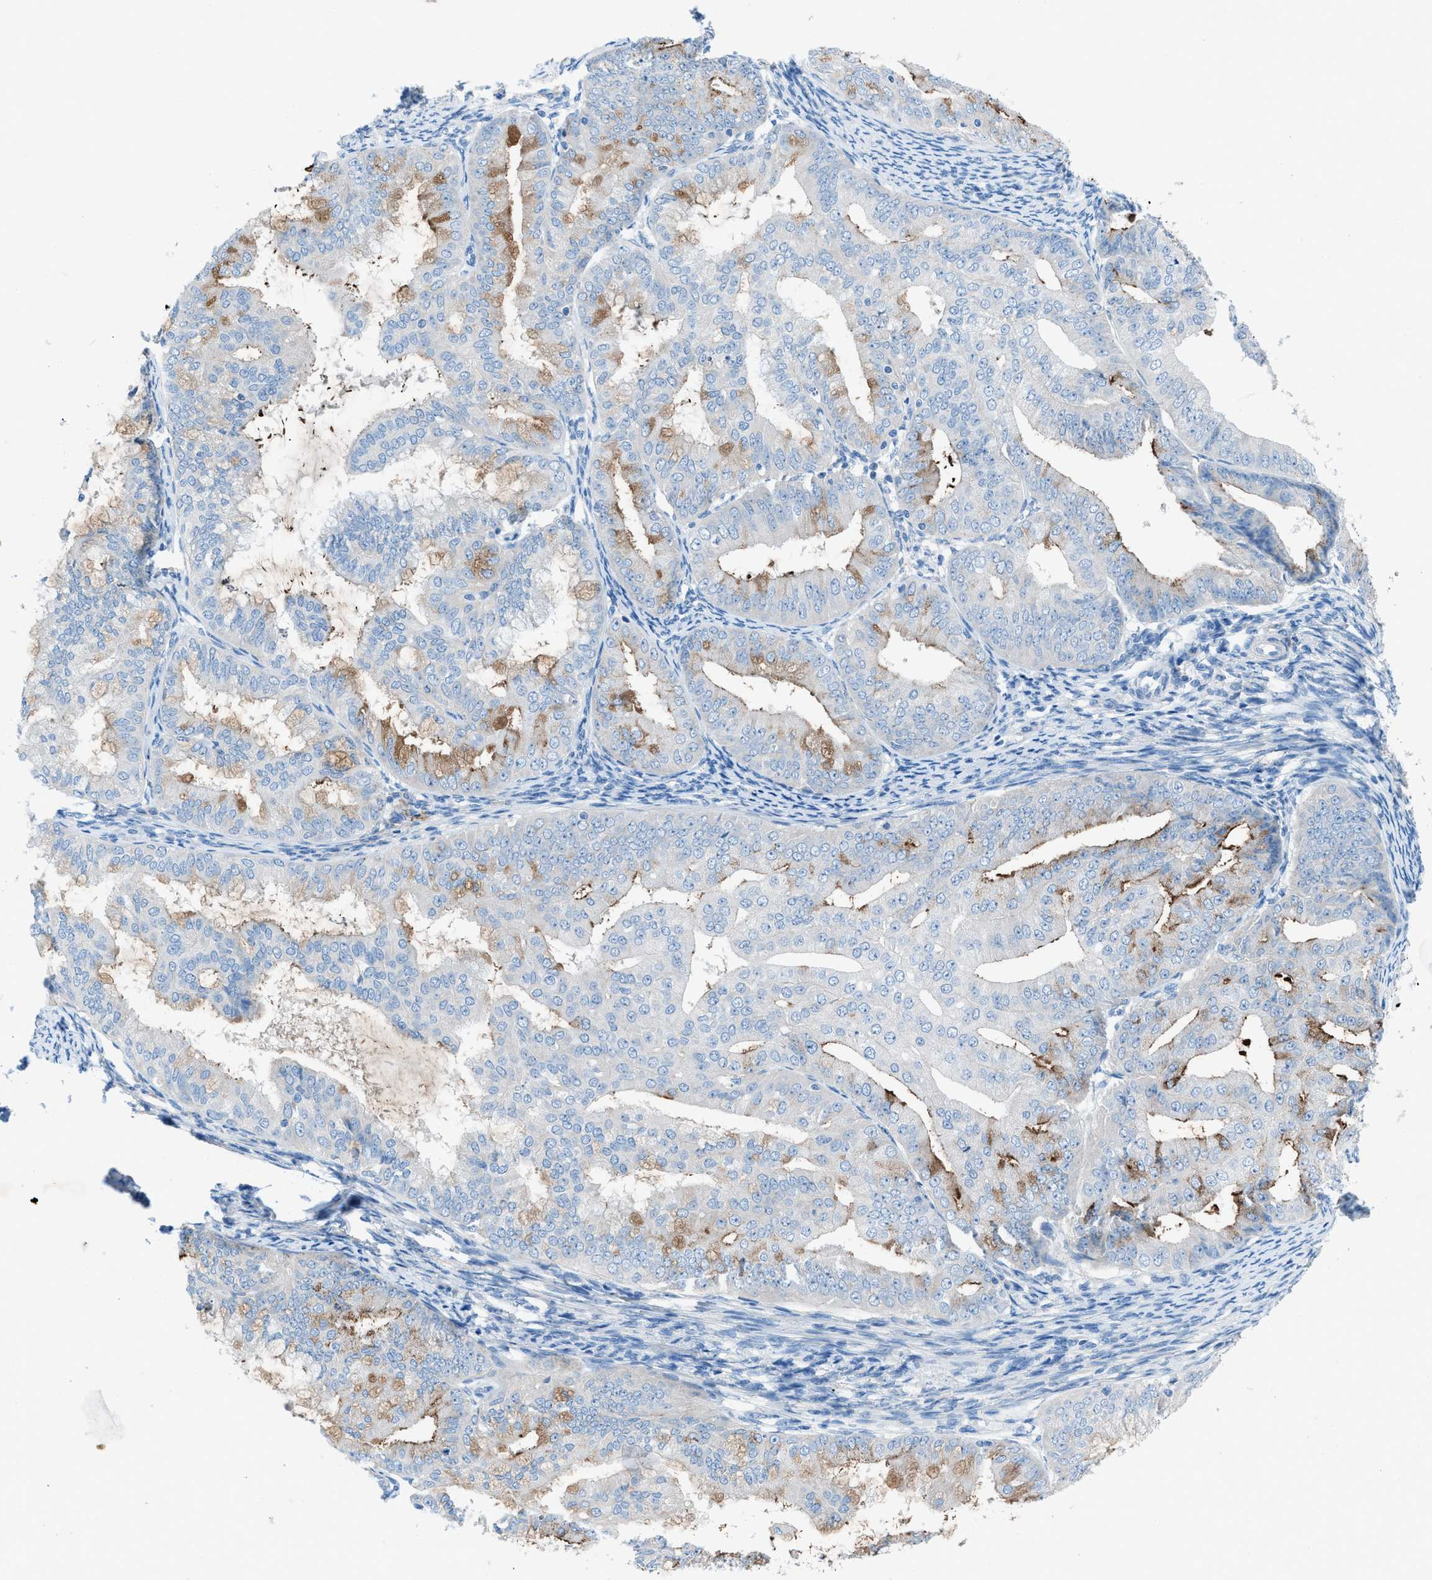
{"staining": {"intensity": "moderate", "quantity": "25%-75%", "location": "cytoplasmic/membranous"}, "tissue": "endometrial cancer", "cell_type": "Tumor cells", "image_type": "cancer", "snomed": [{"axis": "morphology", "description": "Adenocarcinoma, NOS"}, {"axis": "topography", "description": "Endometrium"}], "caption": "Endometrial cancer (adenocarcinoma) stained with a brown dye reveals moderate cytoplasmic/membranous positive positivity in approximately 25%-75% of tumor cells.", "gene": "C5AR2", "patient": {"sex": "female", "age": 63}}